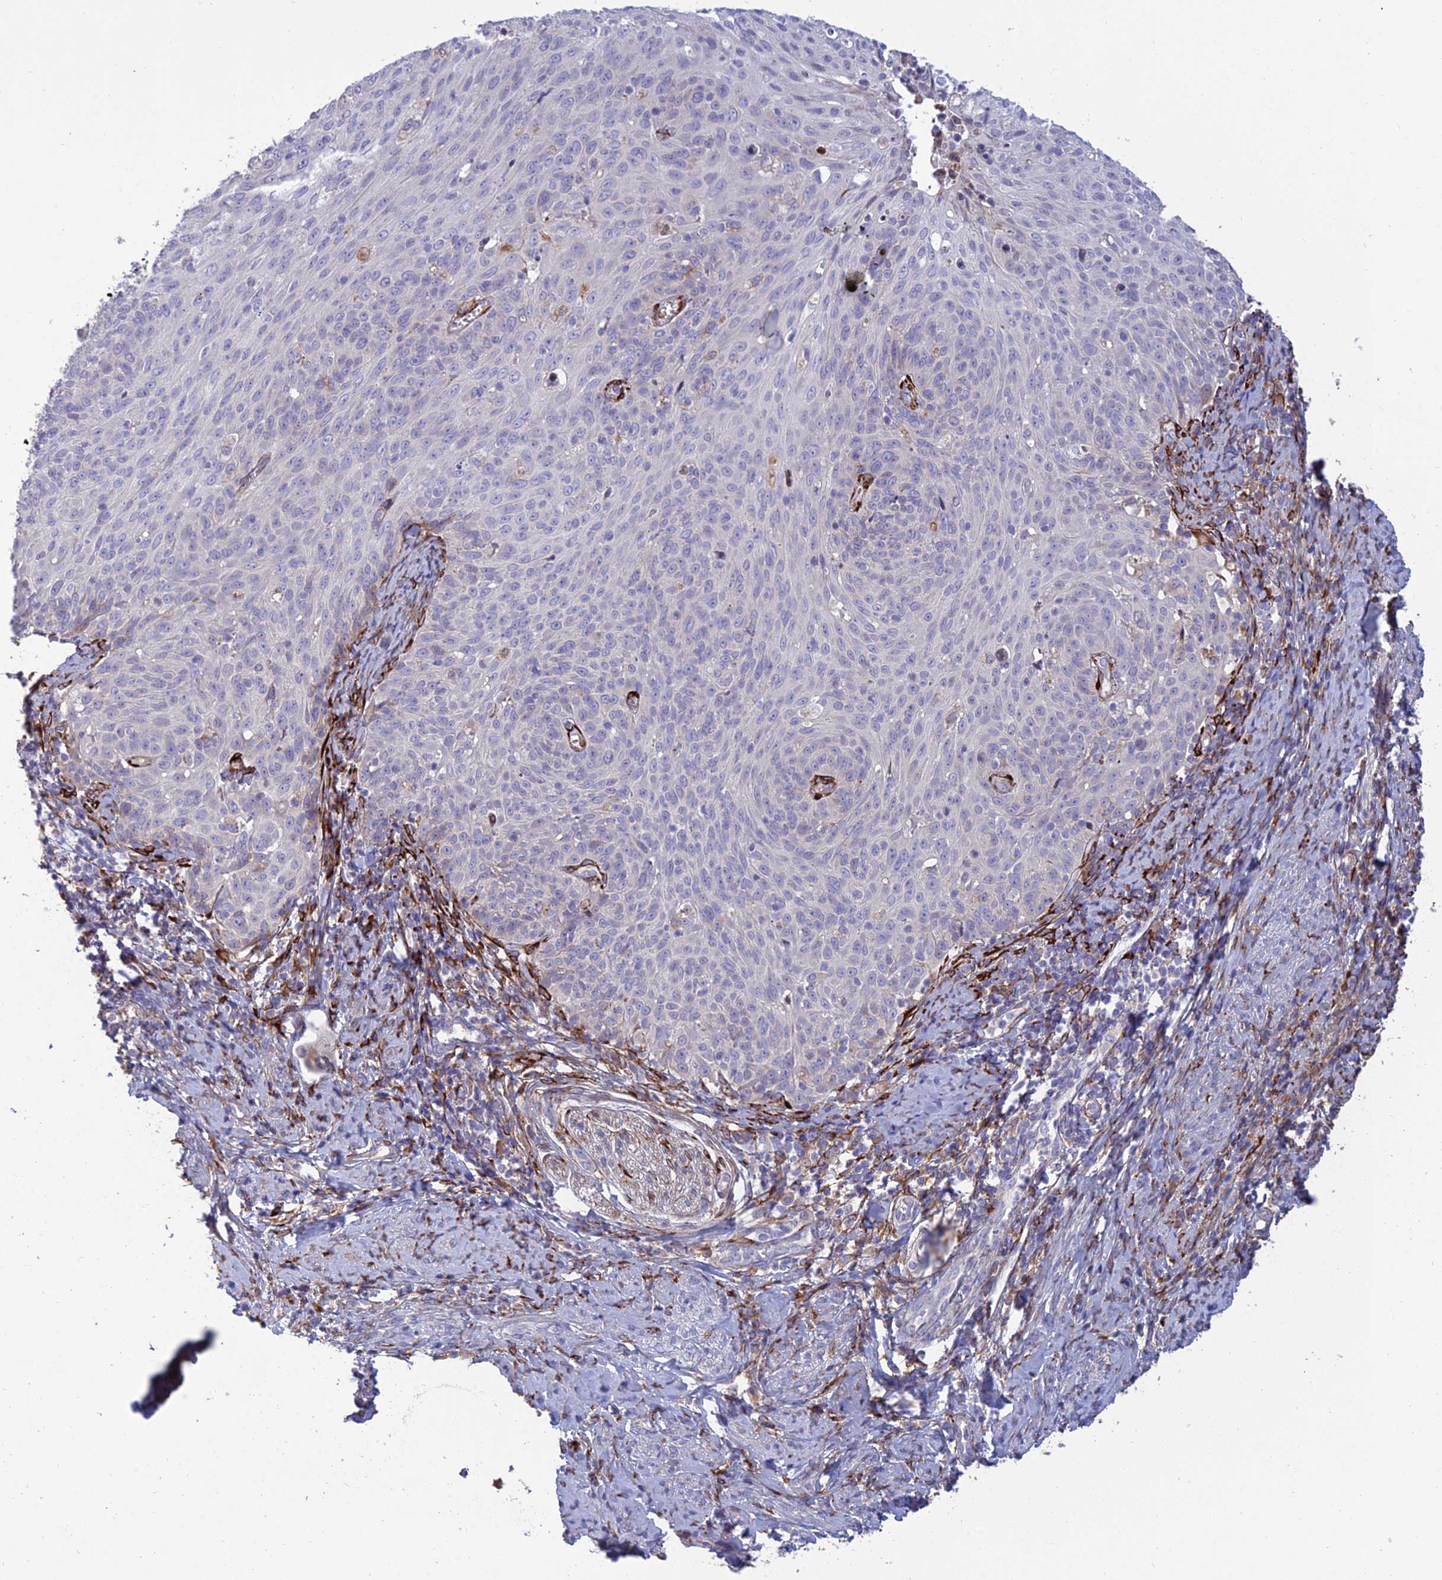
{"staining": {"intensity": "negative", "quantity": "none", "location": "none"}, "tissue": "cervical cancer", "cell_type": "Tumor cells", "image_type": "cancer", "snomed": [{"axis": "morphology", "description": "Squamous cell carcinoma, NOS"}, {"axis": "topography", "description": "Cervix"}], "caption": "IHC photomicrograph of human cervical cancer stained for a protein (brown), which reveals no positivity in tumor cells. (Brightfield microscopy of DAB IHC at high magnification).", "gene": "RCN3", "patient": {"sex": "female", "age": 70}}